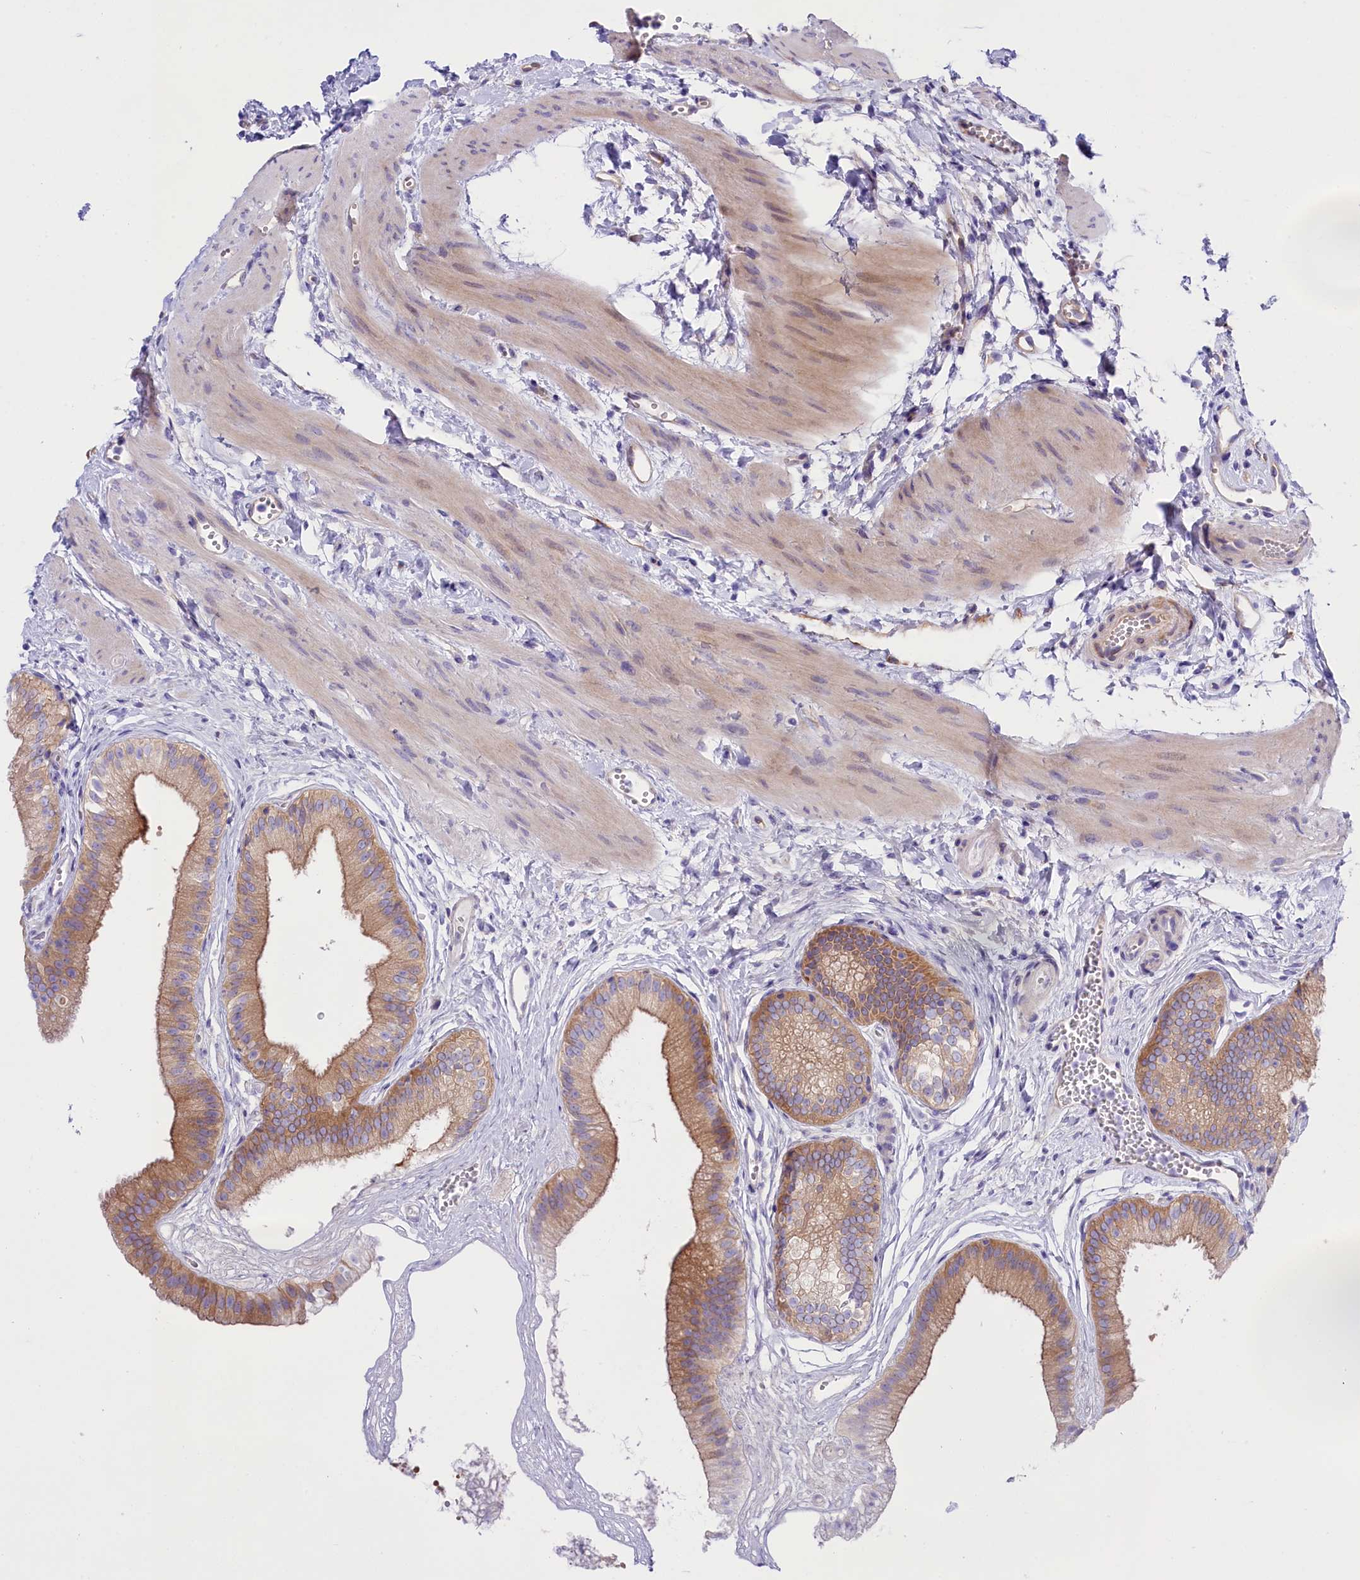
{"staining": {"intensity": "moderate", "quantity": "25%-75%", "location": "cytoplasmic/membranous"}, "tissue": "gallbladder", "cell_type": "Glandular cells", "image_type": "normal", "snomed": [{"axis": "morphology", "description": "Normal tissue, NOS"}, {"axis": "topography", "description": "Gallbladder"}], "caption": "Approximately 25%-75% of glandular cells in benign human gallbladder display moderate cytoplasmic/membranous protein staining as visualized by brown immunohistochemical staining.", "gene": "PPP1R13L", "patient": {"sex": "female", "age": 54}}